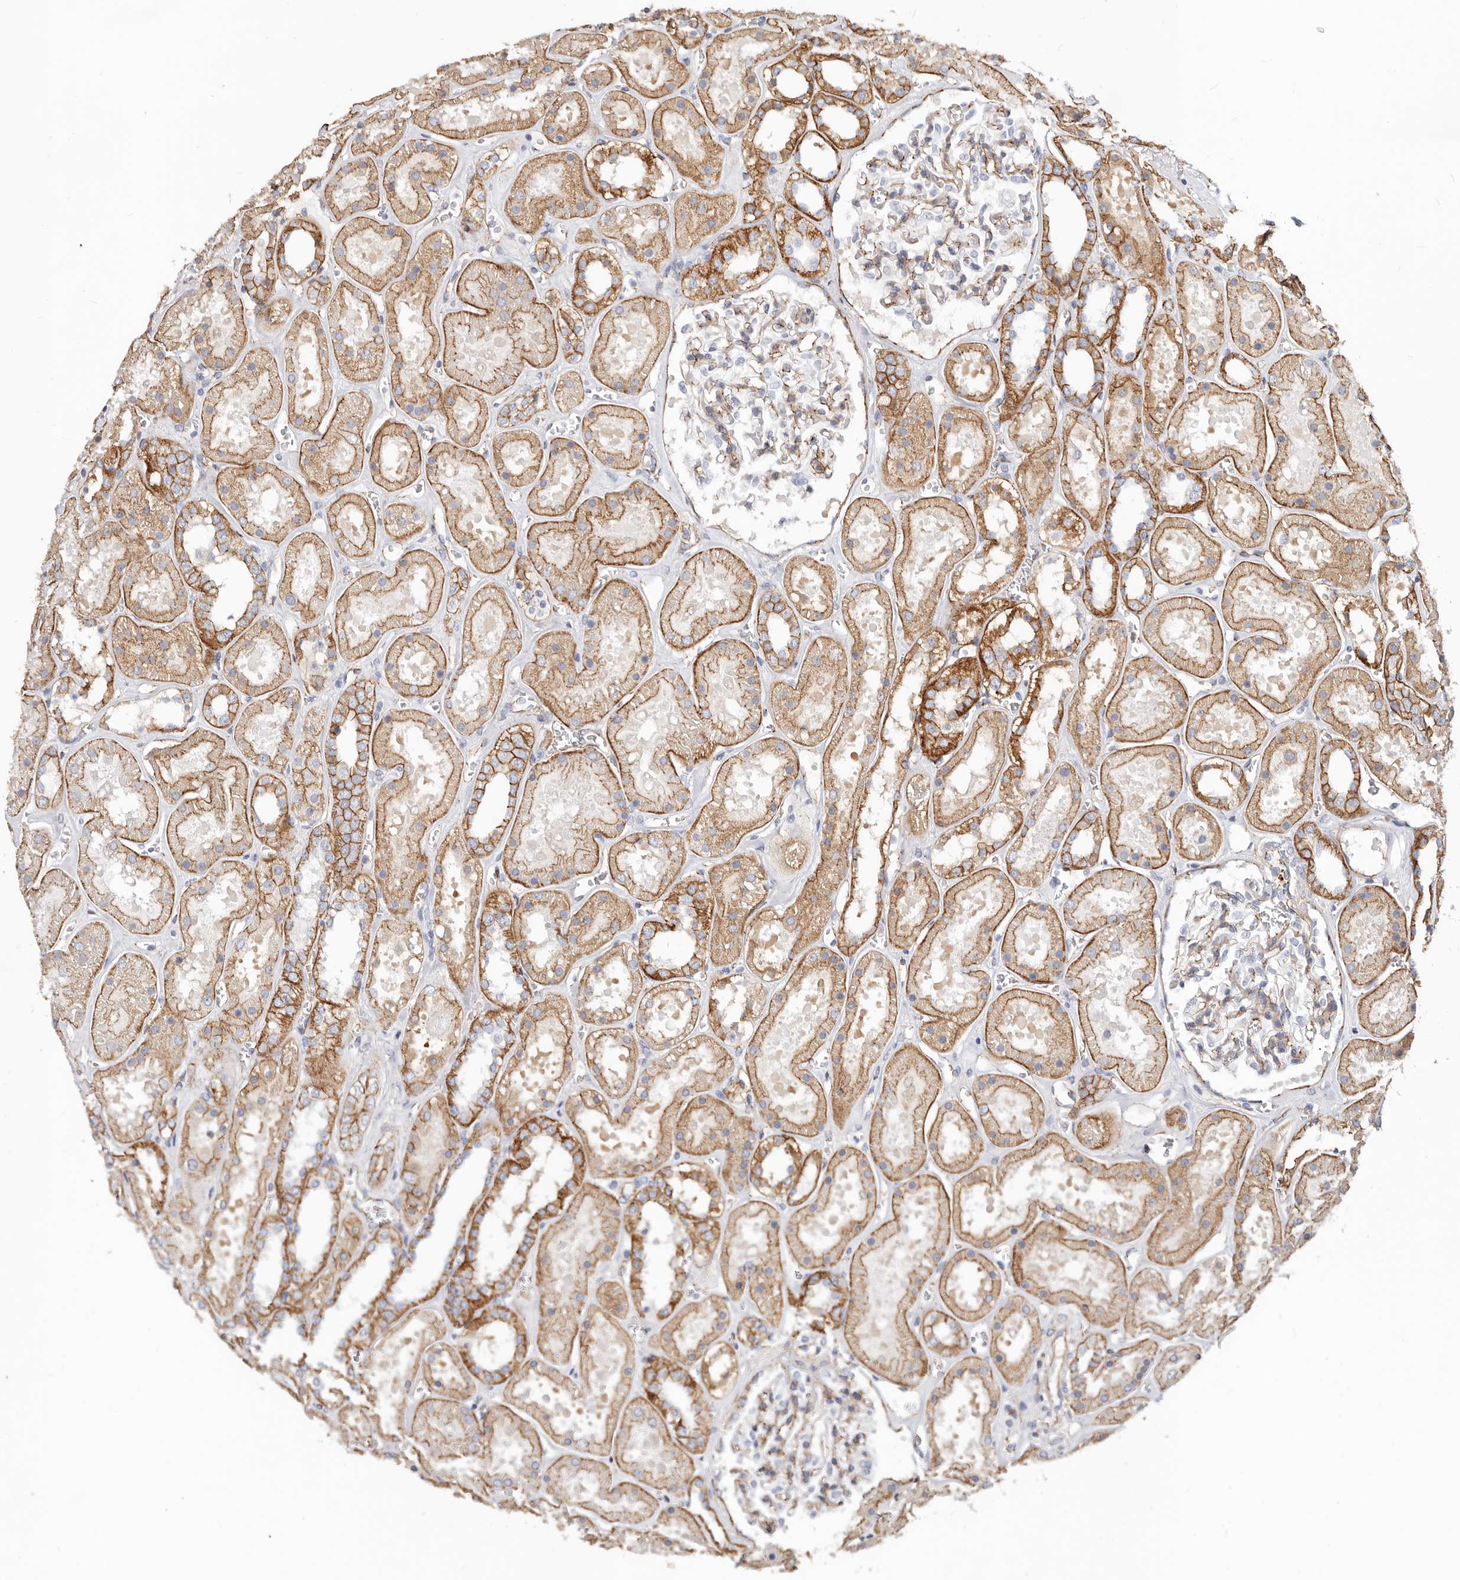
{"staining": {"intensity": "weak", "quantity": ">75%", "location": "cytoplasmic/membranous"}, "tissue": "kidney", "cell_type": "Cells in glomeruli", "image_type": "normal", "snomed": [{"axis": "morphology", "description": "Normal tissue, NOS"}, {"axis": "topography", "description": "Kidney"}], "caption": "Weak cytoplasmic/membranous positivity is appreciated in about >75% of cells in glomeruli in normal kidney.", "gene": "CTNNB1", "patient": {"sex": "female", "age": 41}}